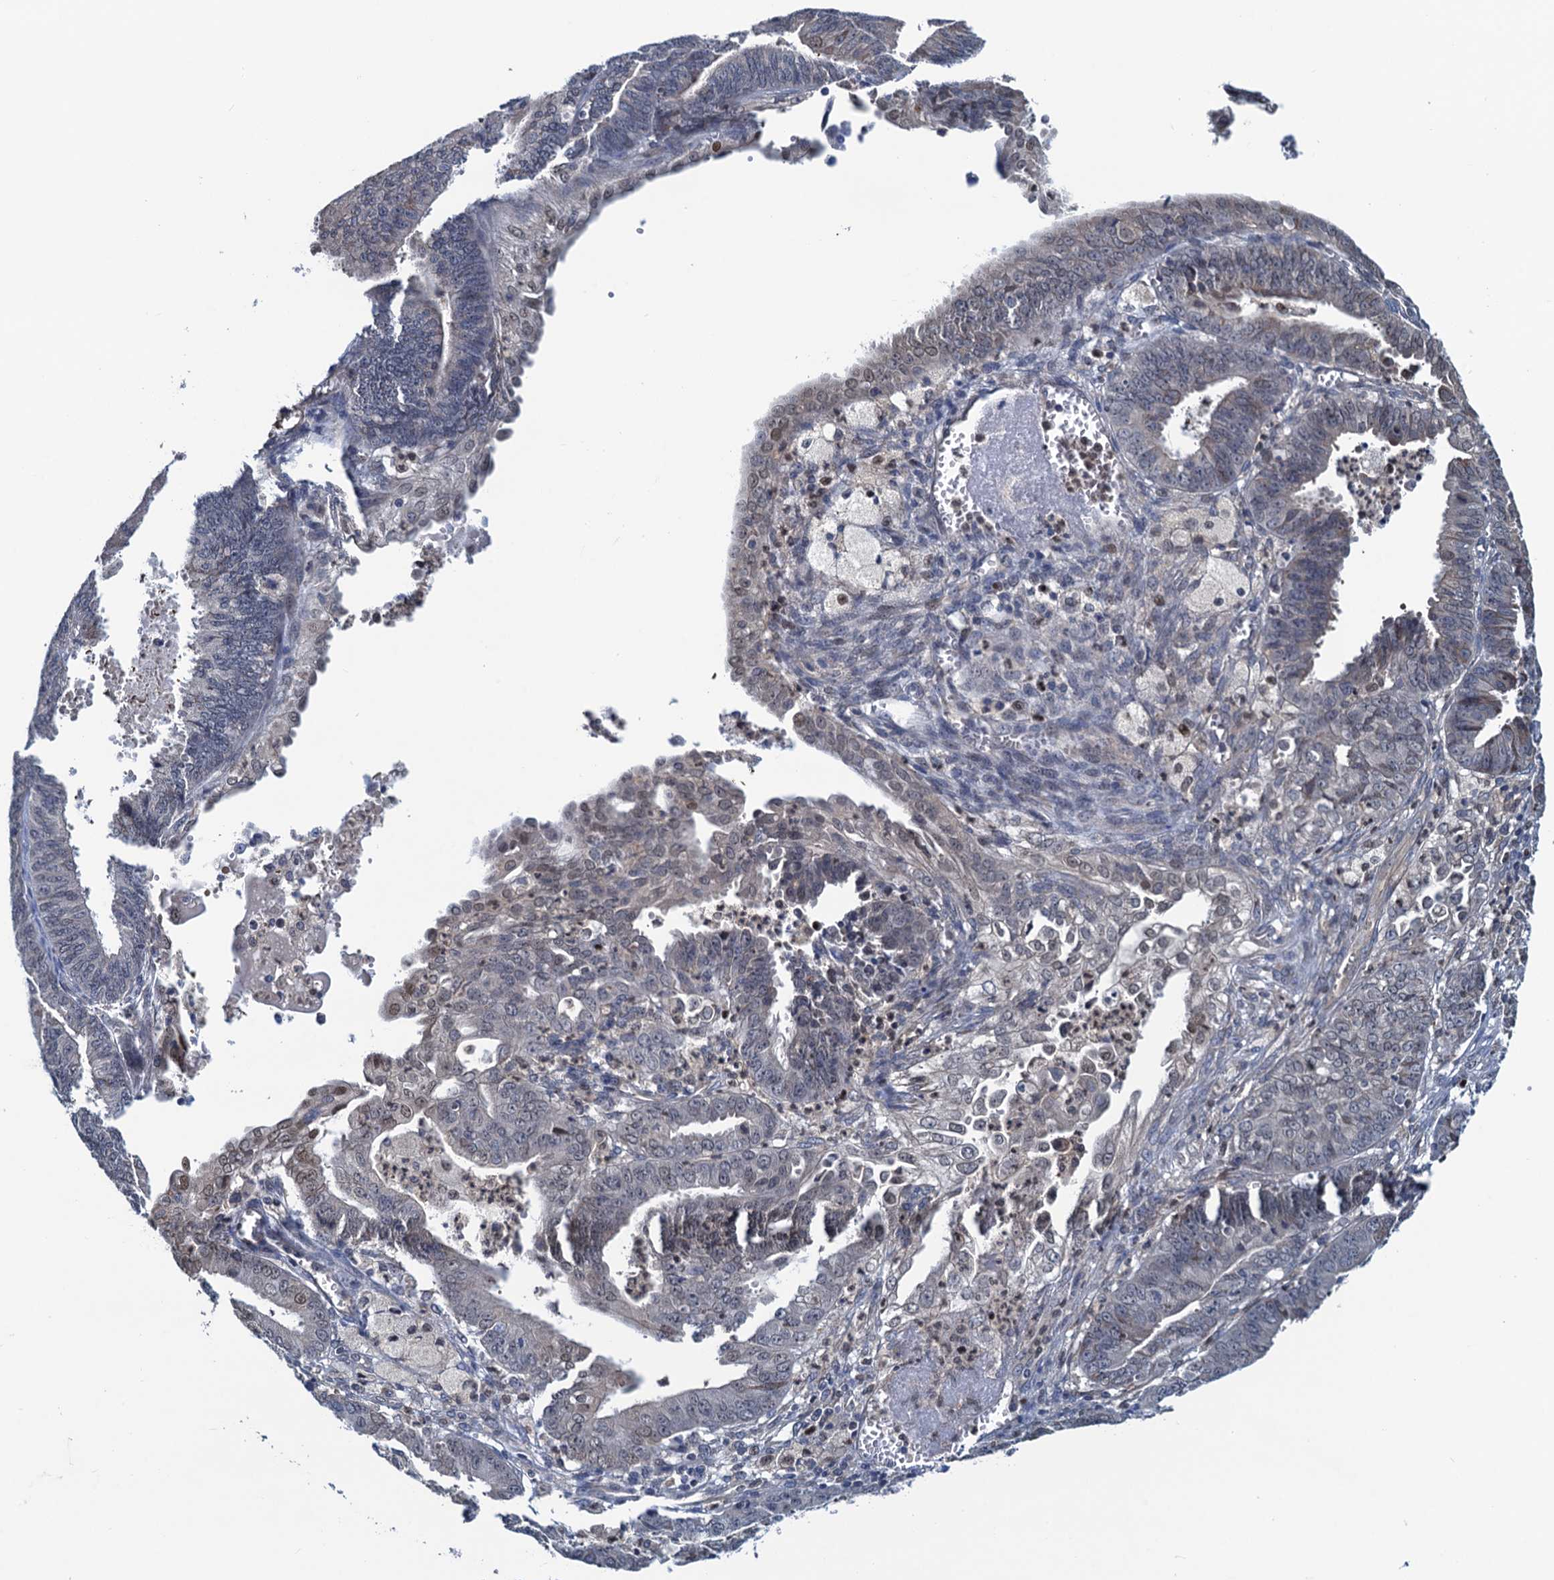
{"staining": {"intensity": "weak", "quantity": "<25%", "location": "nuclear"}, "tissue": "endometrial cancer", "cell_type": "Tumor cells", "image_type": "cancer", "snomed": [{"axis": "morphology", "description": "Adenocarcinoma, NOS"}, {"axis": "topography", "description": "Endometrium"}], "caption": "Adenocarcinoma (endometrial) stained for a protein using immunohistochemistry (IHC) demonstrates no positivity tumor cells.", "gene": "RNF125", "patient": {"sex": "female", "age": 73}}